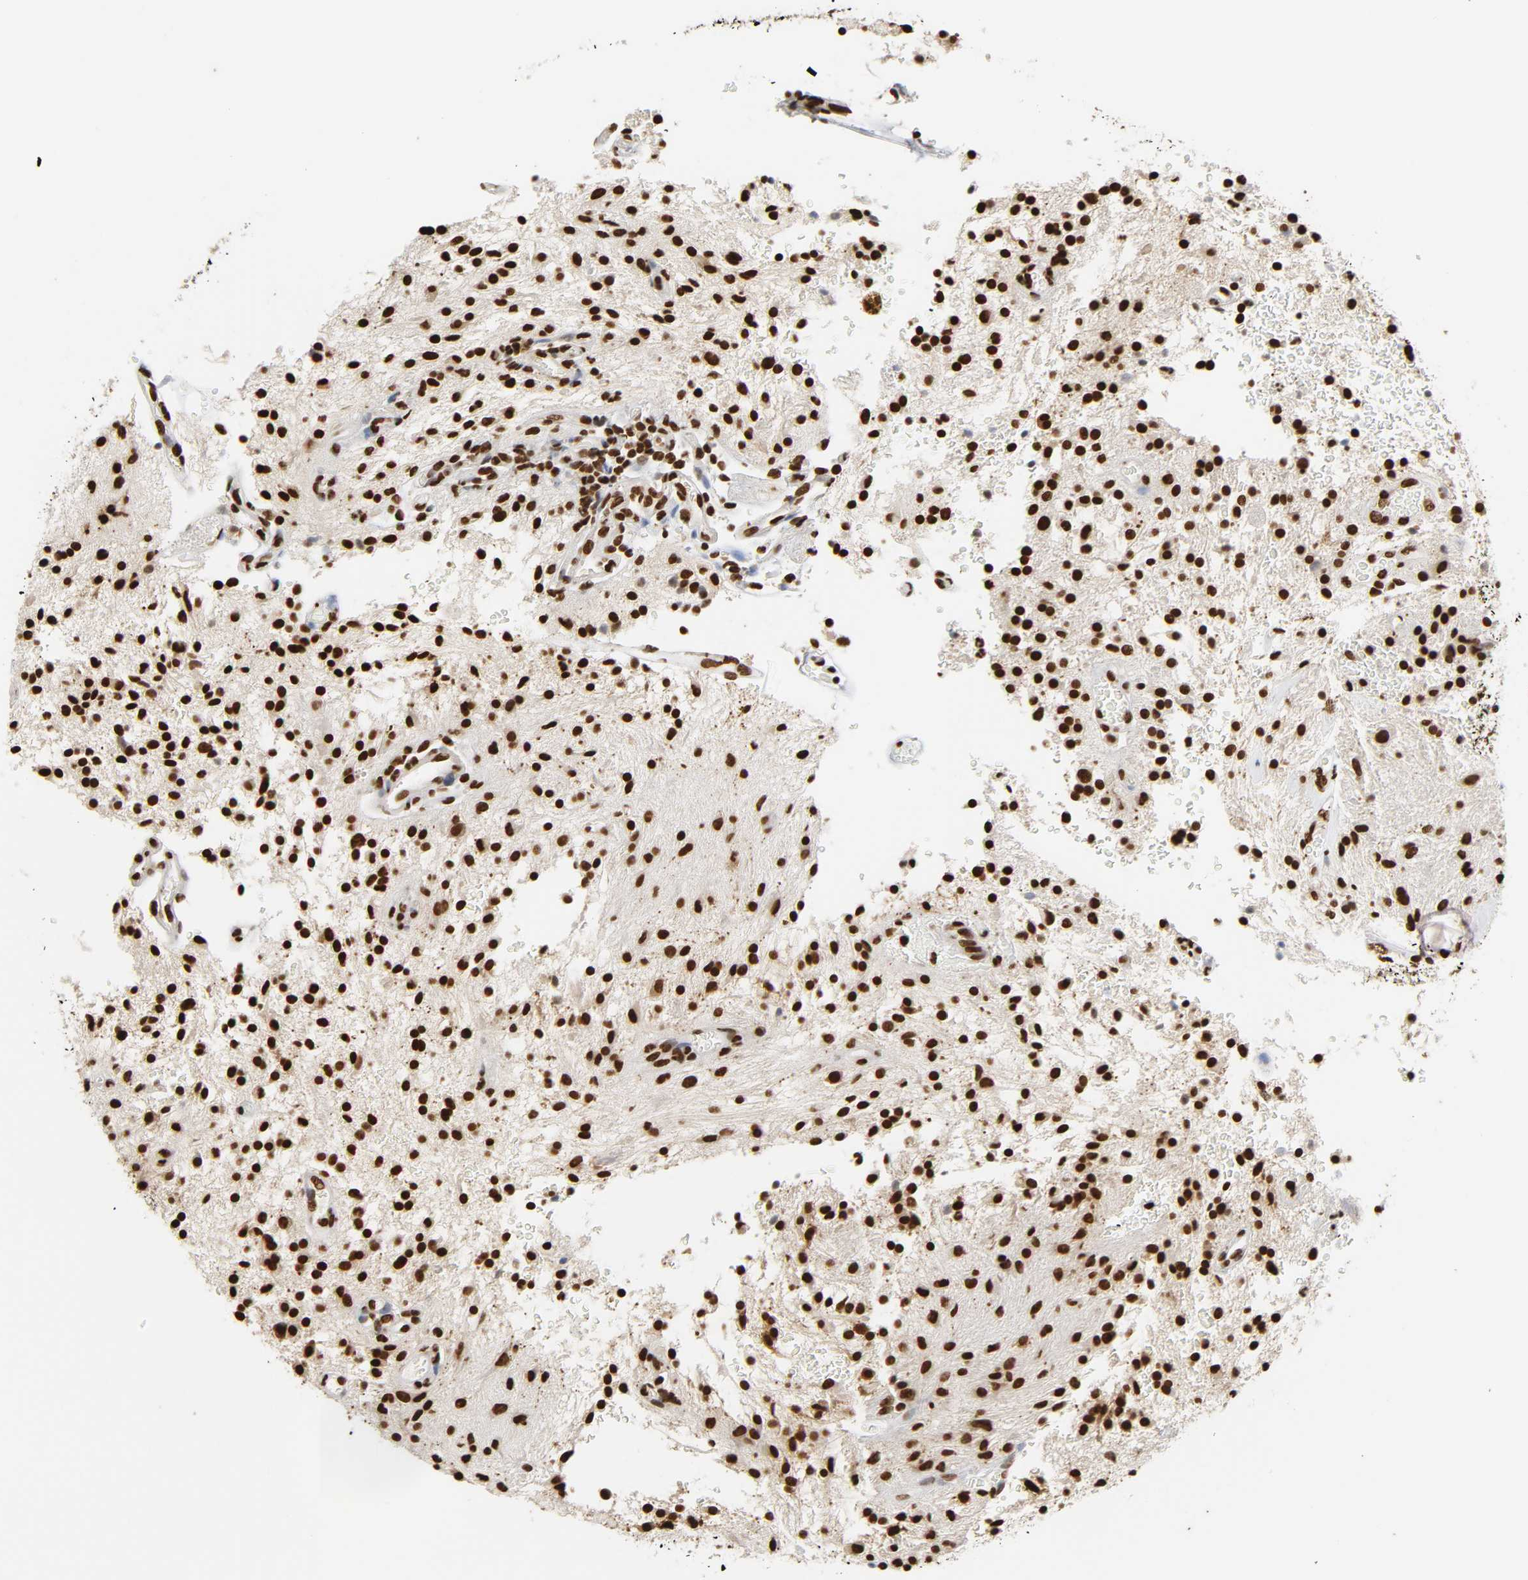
{"staining": {"intensity": "strong", "quantity": ">75%", "location": "nuclear"}, "tissue": "glioma", "cell_type": "Tumor cells", "image_type": "cancer", "snomed": [{"axis": "morphology", "description": "Glioma, malignant, NOS"}, {"axis": "topography", "description": "Cerebellum"}], "caption": "A photomicrograph showing strong nuclear expression in approximately >75% of tumor cells in glioma, as visualized by brown immunohistochemical staining.", "gene": "HNRNPC", "patient": {"sex": "female", "age": 10}}